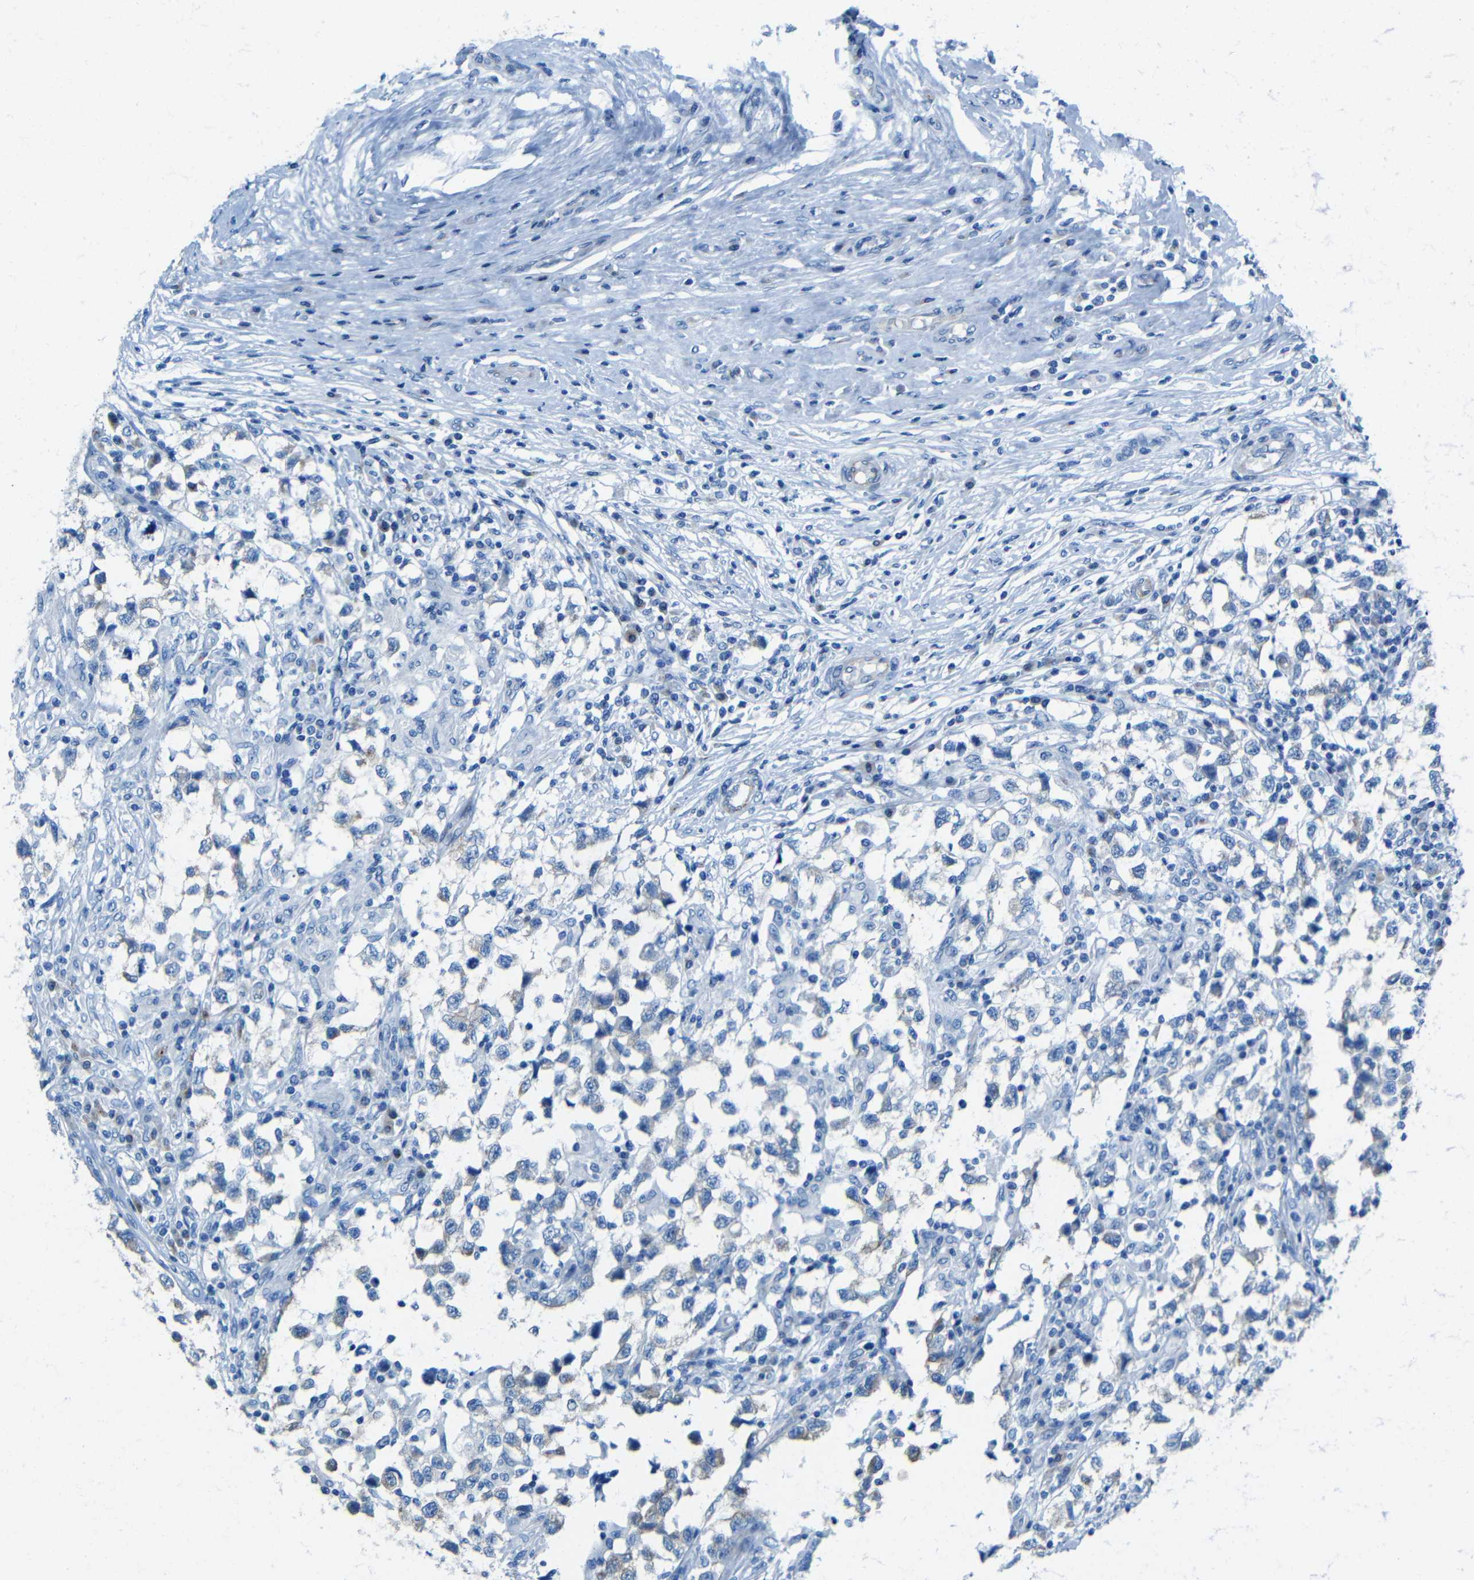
{"staining": {"intensity": "negative", "quantity": "none", "location": "none"}, "tissue": "testis cancer", "cell_type": "Tumor cells", "image_type": "cancer", "snomed": [{"axis": "morphology", "description": "Carcinoma, Embryonal, NOS"}, {"axis": "topography", "description": "Testis"}], "caption": "Immunohistochemistry histopathology image of human embryonal carcinoma (testis) stained for a protein (brown), which reveals no positivity in tumor cells.", "gene": "TUBB4B", "patient": {"sex": "male", "age": 21}}